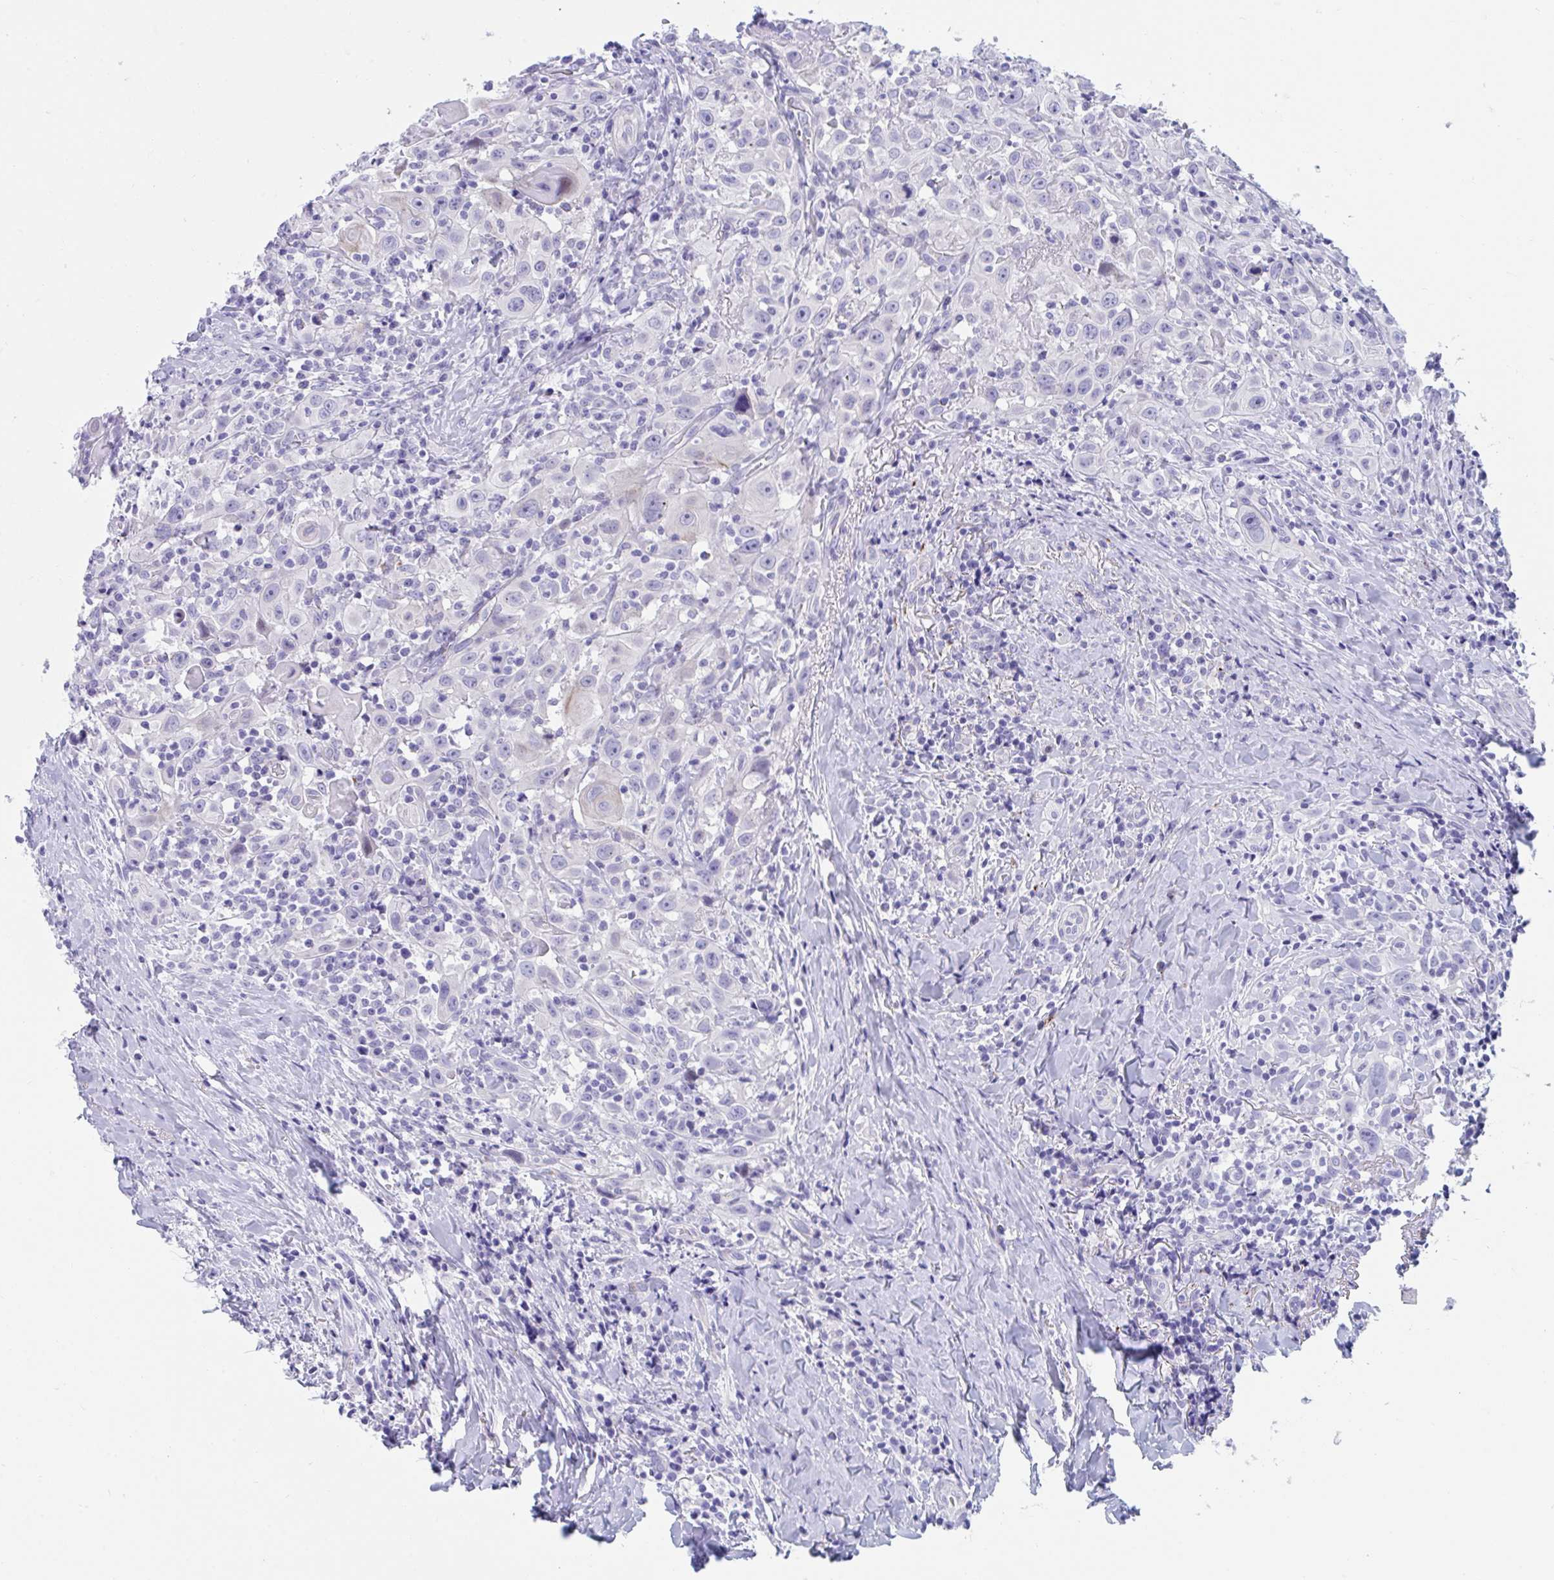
{"staining": {"intensity": "negative", "quantity": "none", "location": "none"}, "tissue": "head and neck cancer", "cell_type": "Tumor cells", "image_type": "cancer", "snomed": [{"axis": "morphology", "description": "Squamous cell carcinoma, NOS"}, {"axis": "topography", "description": "Head-Neck"}], "caption": "Immunohistochemistry of human head and neck squamous cell carcinoma demonstrates no positivity in tumor cells. (IHC, brightfield microscopy, high magnification).", "gene": "TTC30B", "patient": {"sex": "female", "age": 95}}